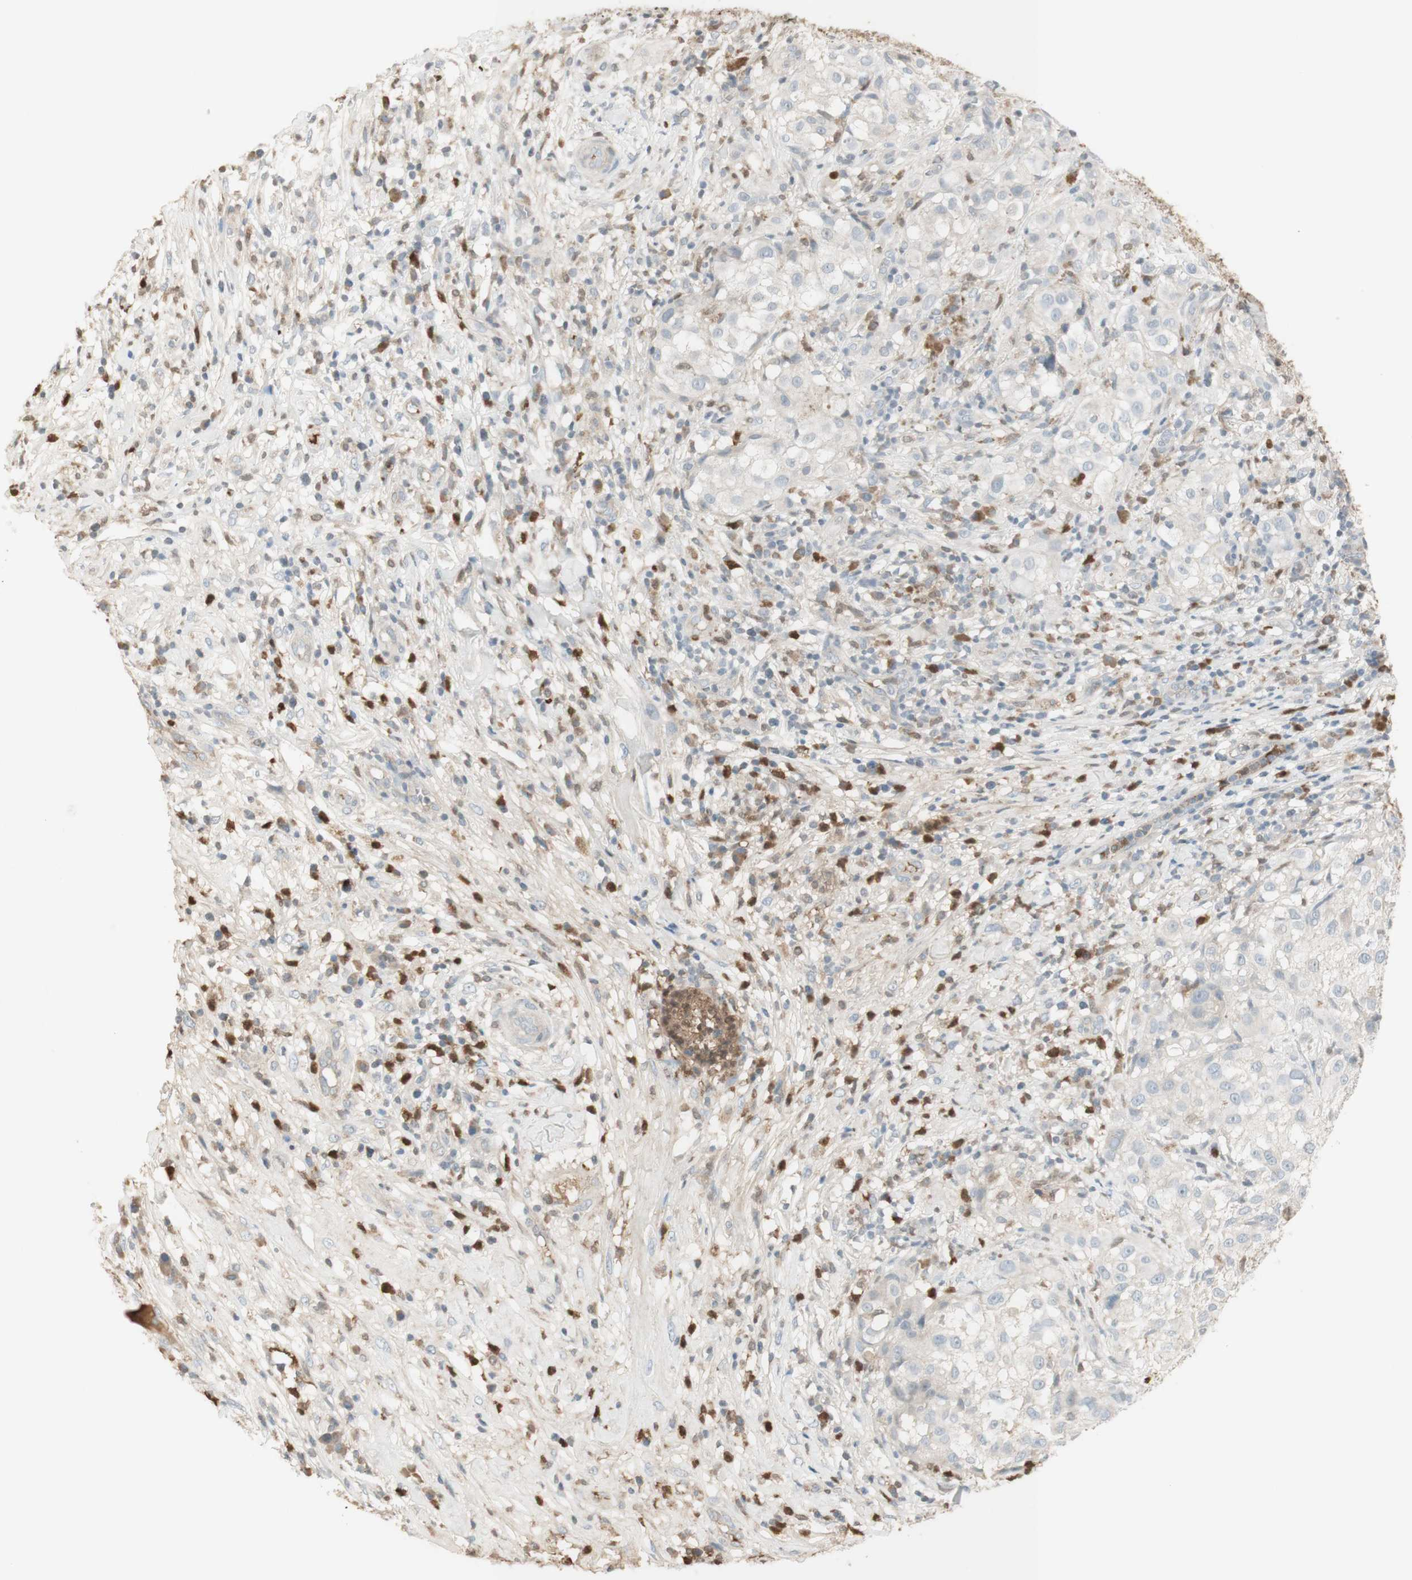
{"staining": {"intensity": "negative", "quantity": "none", "location": "none"}, "tissue": "melanoma", "cell_type": "Tumor cells", "image_type": "cancer", "snomed": [{"axis": "morphology", "description": "Necrosis, NOS"}, {"axis": "morphology", "description": "Malignant melanoma, NOS"}, {"axis": "topography", "description": "Skin"}], "caption": "Immunohistochemistry image of melanoma stained for a protein (brown), which displays no staining in tumor cells.", "gene": "NID1", "patient": {"sex": "female", "age": 87}}